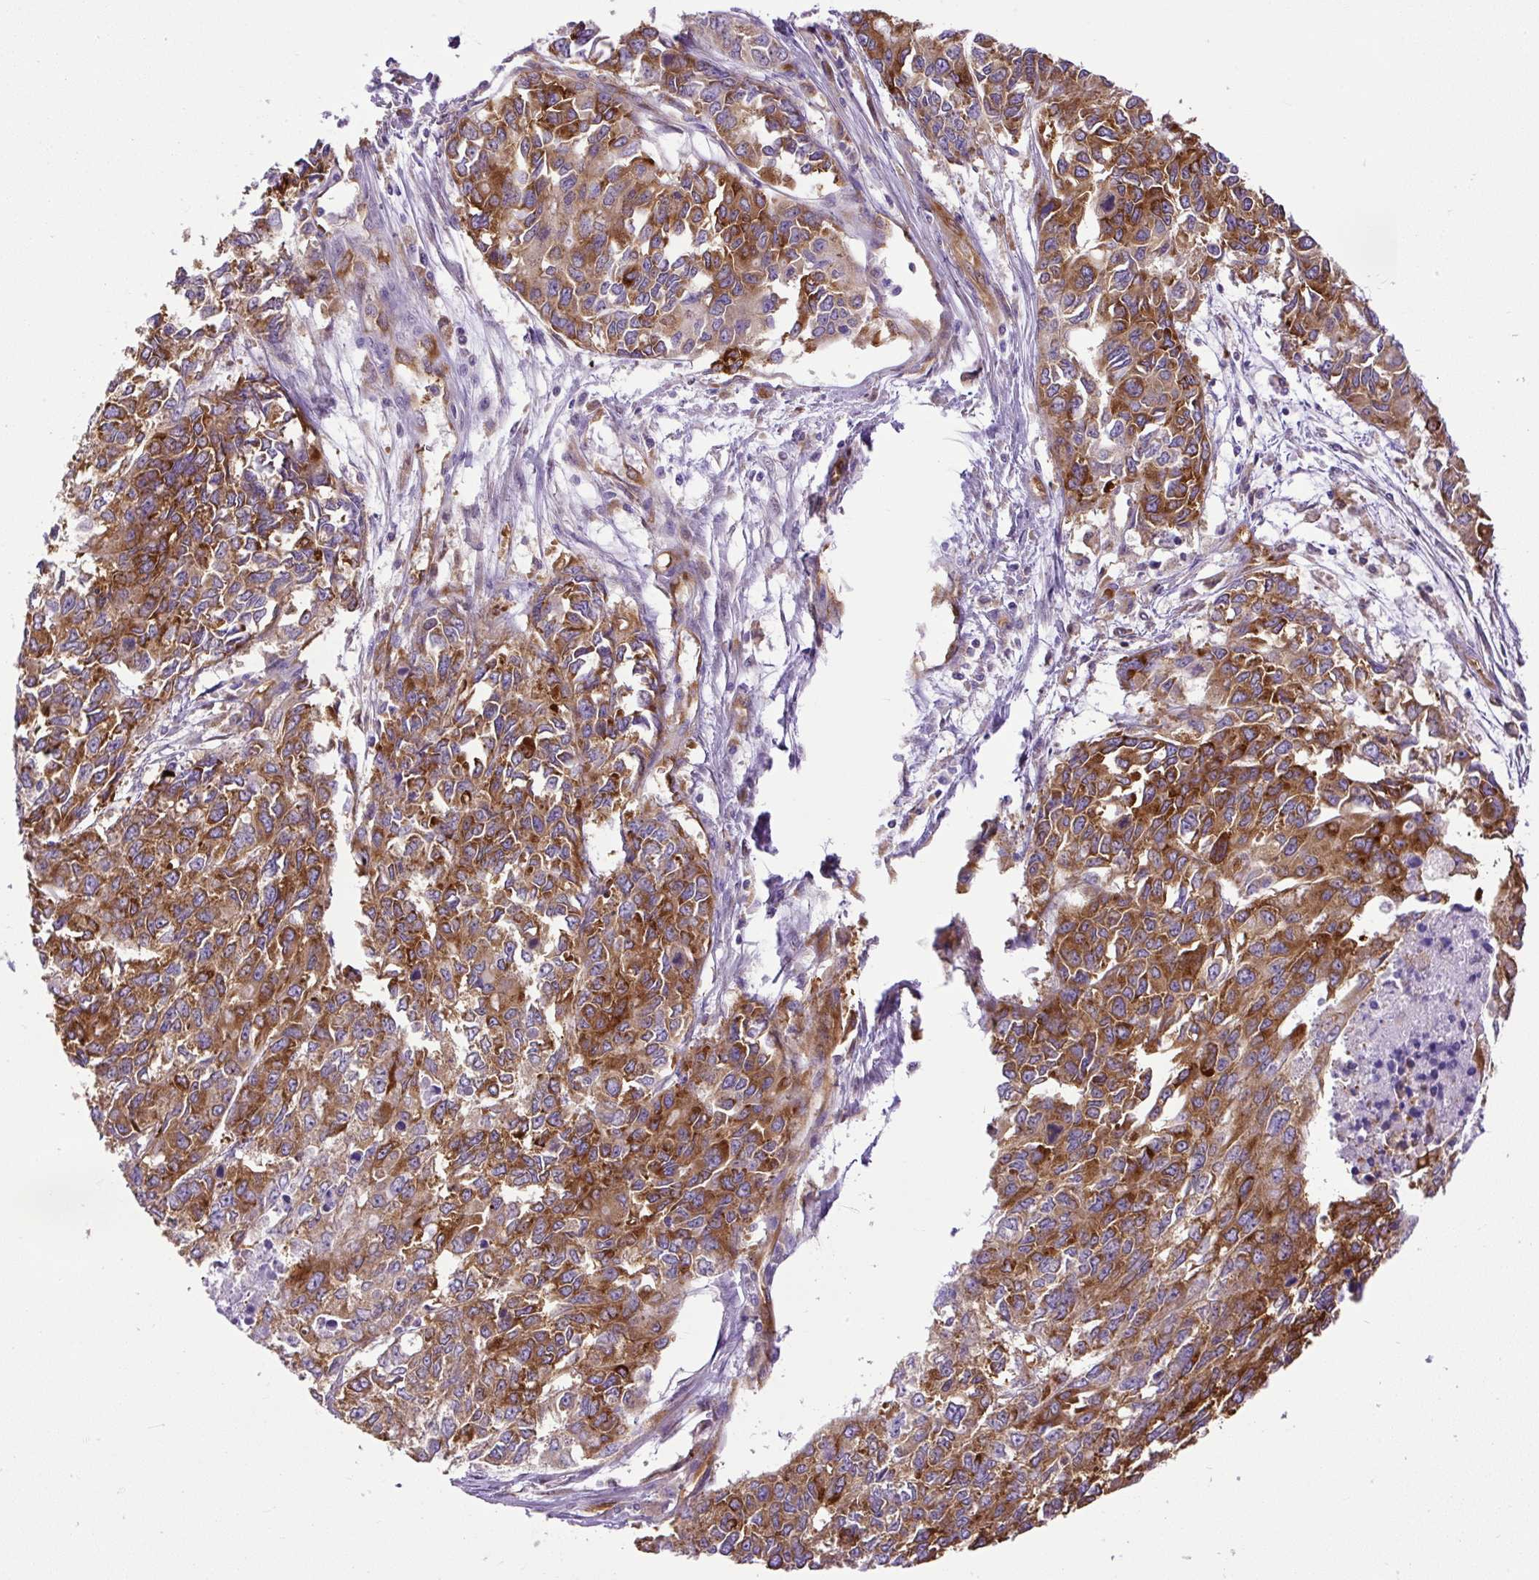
{"staining": {"intensity": "strong", "quantity": ">75%", "location": "cytoplasmic/membranous"}, "tissue": "endometrial cancer", "cell_type": "Tumor cells", "image_type": "cancer", "snomed": [{"axis": "morphology", "description": "Adenocarcinoma, NOS"}, {"axis": "topography", "description": "Uterus"}], "caption": "High-power microscopy captured an immunohistochemistry (IHC) histopathology image of endometrial adenocarcinoma, revealing strong cytoplasmic/membranous positivity in about >75% of tumor cells.", "gene": "MAP1S", "patient": {"sex": "female", "age": 79}}